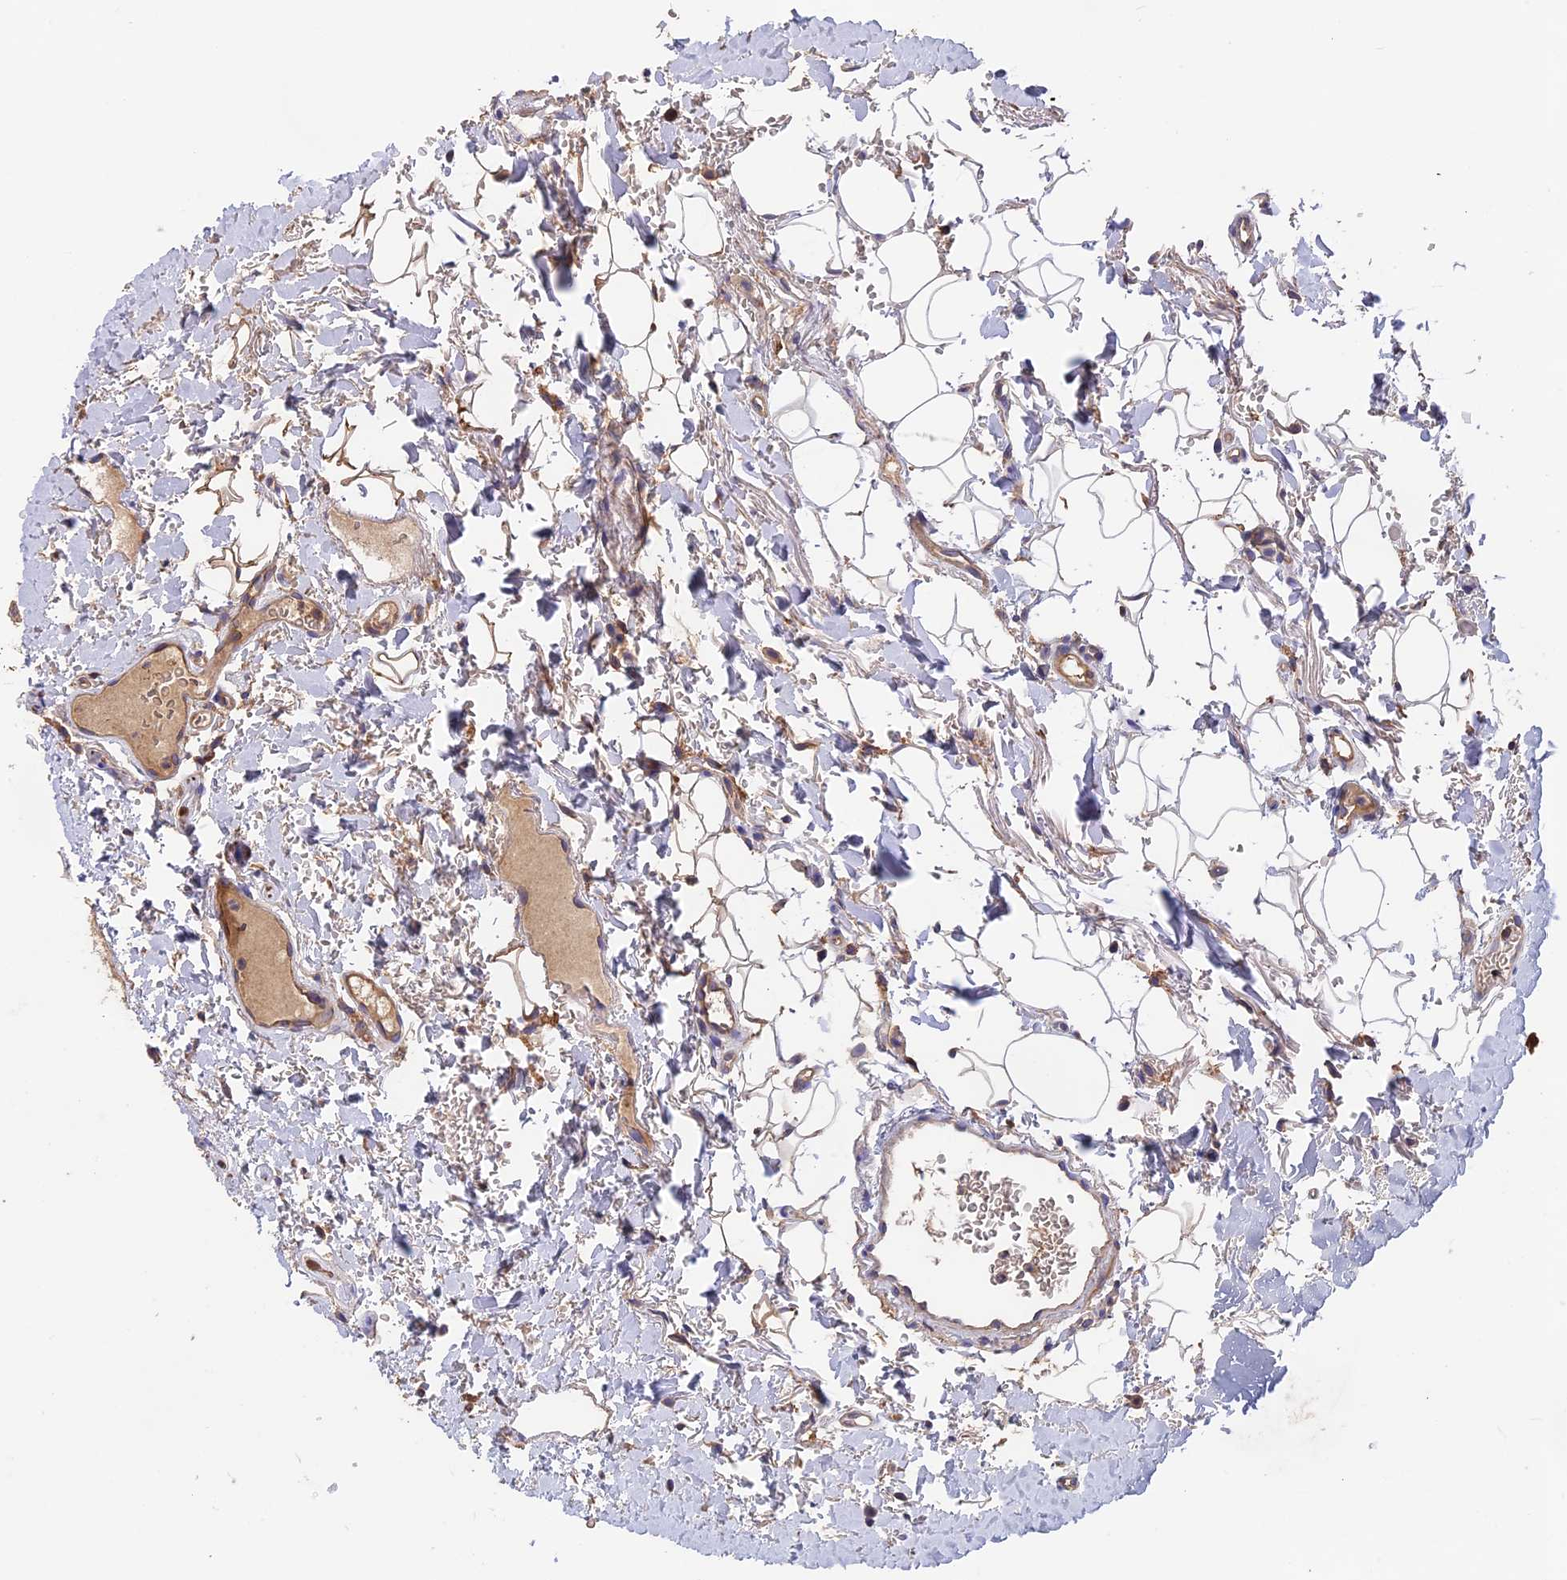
{"staining": {"intensity": "moderate", "quantity": ">75%", "location": "cytoplasmic/membranous"}, "tissue": "oral mucosa", "cell_type": "Squamous epithelial cells", "image_type": "normal", "snomed": [{"axis": "morphology", "description": "Normal tissue, NOS"}, {"axis": "topography", "description": "Oral tissue"}], "caption": "Immunohistochemical staining of normal human oral mucosa exhibits >75% levels of moderate cytoplasmic/membranous protein expression in approximately >75% of squamous epithelial cells.", "gene": "NUDT8", "patient": {"sex": "female", "age": 70}}